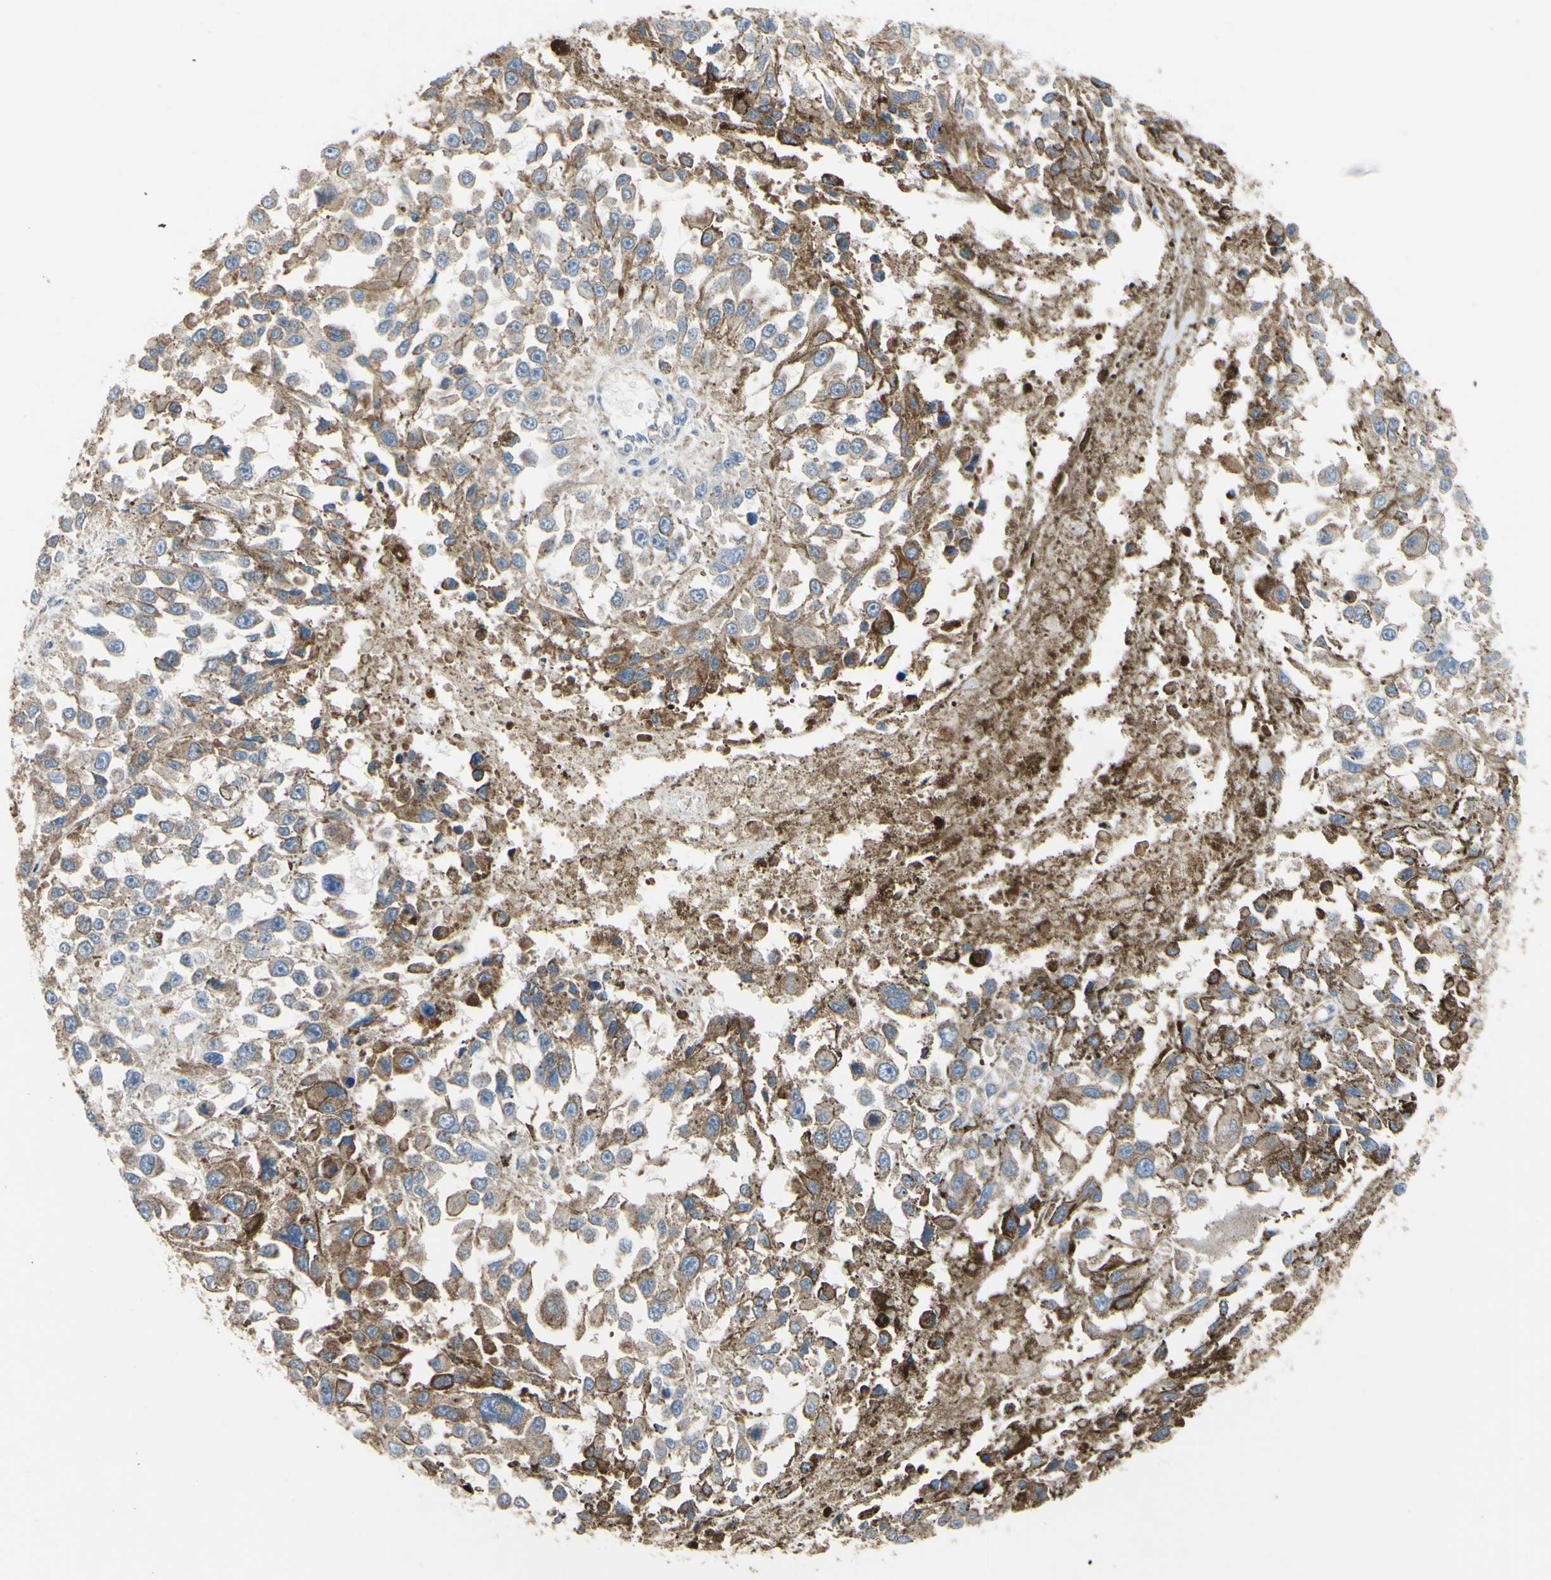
{"staining": {"intensity": "weak", "quantity": ">75%", "location": "cytoplasmic/membranous"}, "tissue": "melanoma", "cell_type": "Tumor cells", "image_type": "cancer", "snomed": [{"axis": "morphology", "description": "Malignant melanoma, Metastatic site"}, {"axis": "topography", "description": "Lymph node"}], "caption": "Melanoma tissue demonstrates weak cytoplasmic/membranous positivity in about >75% of tumor cells, visualized by immunohistochemistry. (DAB (3,3'-diaminobenzidine) IHC with brightfield microscopy, high magnification).", "gene": "BECN1", "patient": {"sex": "male", "age": 59}}